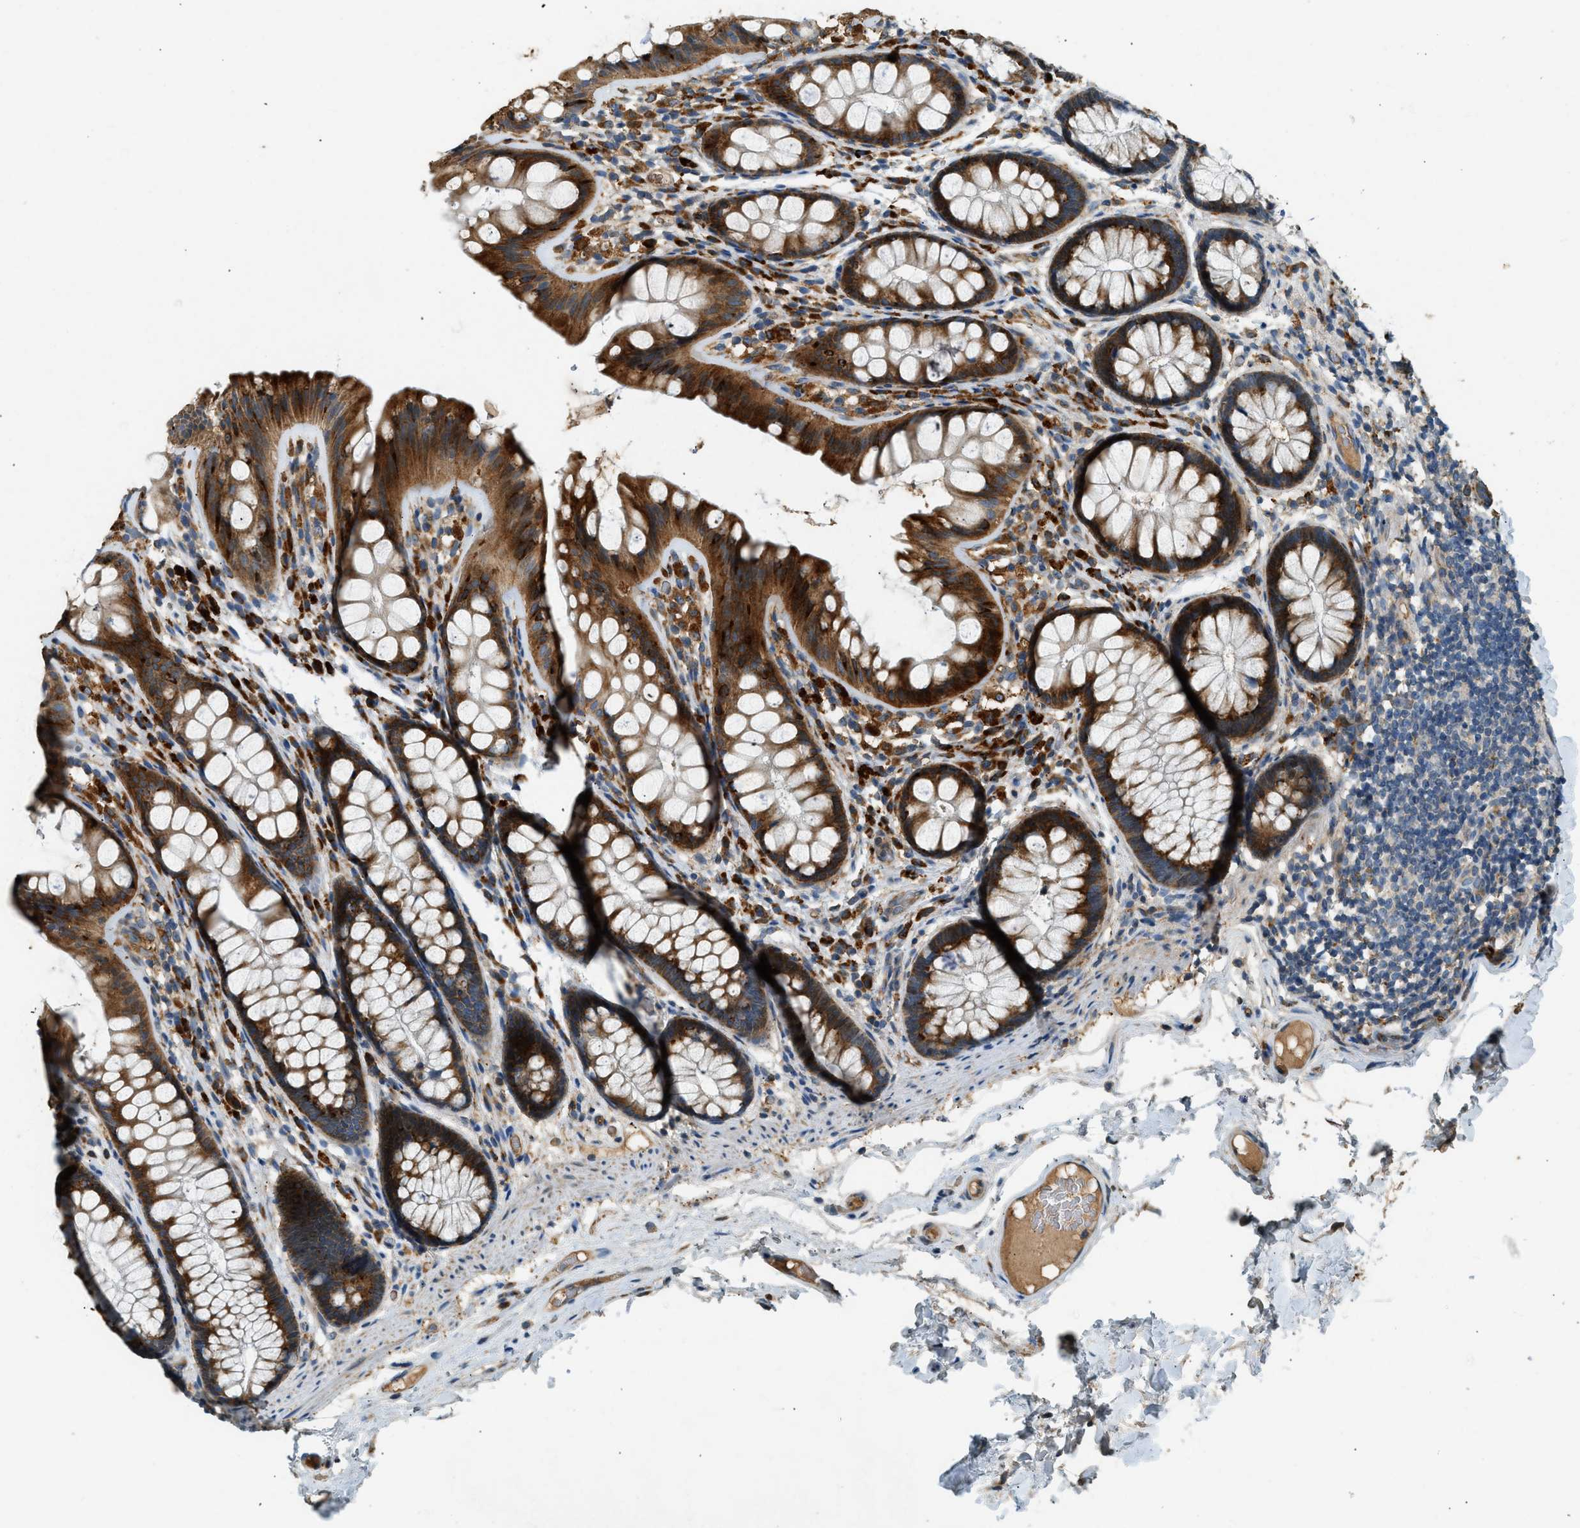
{"staining": {"intensity": "negative", "quantity": "none", "location": "none"}, "tissue": "colon", "cell_type": "Endothelial cells", "image_type": "normal", "snomed": [{"axis": "morphology", "description": "Normal tissue, NOS"}, {"axis": "topography", "description": "Colon"}], "caption": "Immunohistochemical staining of benign colon shows no significant positivity in endothelial cells. Brightfield microscopy of immunohistochemistry stained with DAB (3,3'-diaminobenzidine) (brown) and hematoxylin (blue), captured at high magnification.", "gene": "CTSB", "patient": {"sex": "female", "age": 56}}